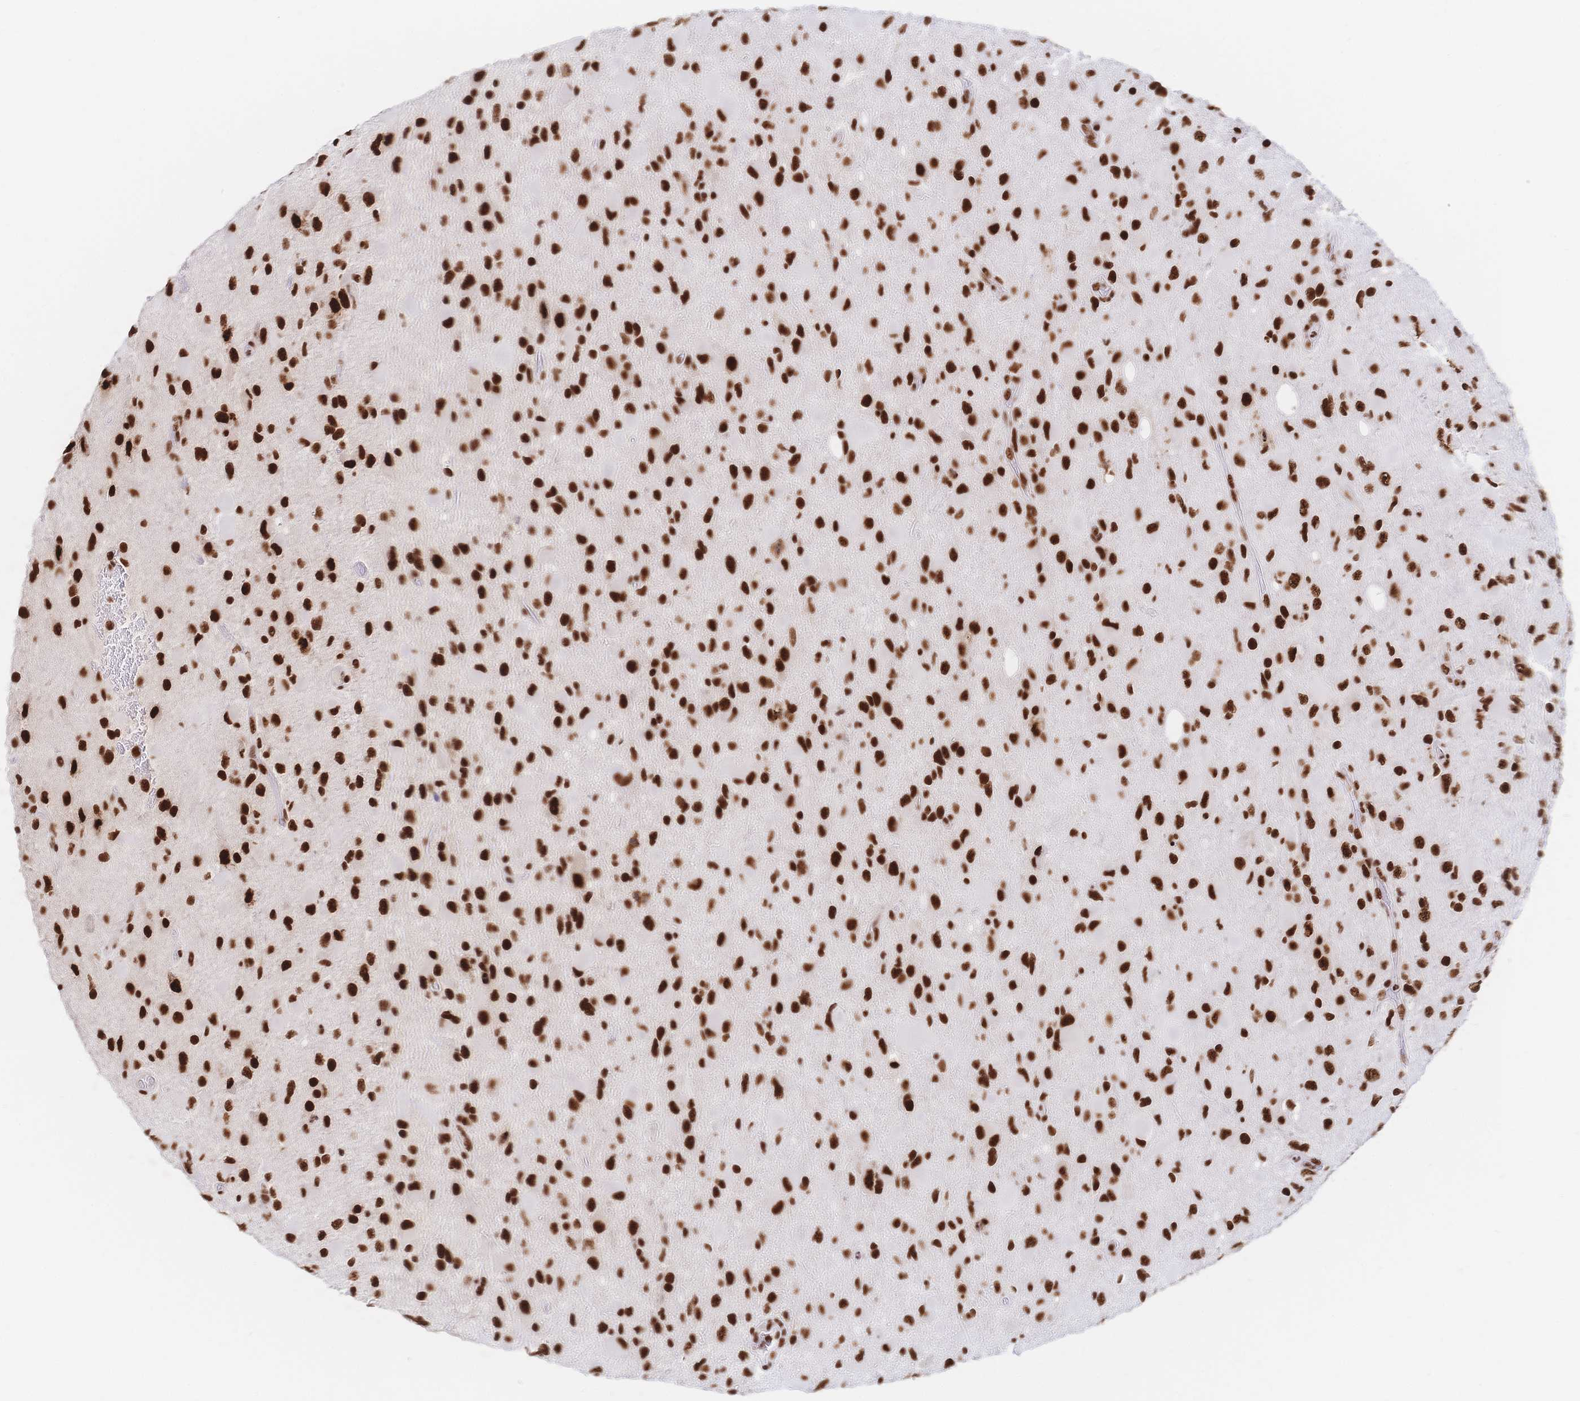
{"staining": {"intensity": "strong", "quantity": ">75%", "location": "nuclear"}, "tissue": "glioma", "cell_type": "Tumor cells", "image_type": "cancer", "snomed": [{"axis": "morphology", "description": "Glioma, malignant, Low grade"}, {"axis": "topography", "description": "Brain"}], "caption": "A photomicrograph of malignant glioma (low-grade) stained for a protein shows strong nuclear brown staining in tumor cells.", "gene": "SRSF1", "patient": {"sex": "female", "age": 32}}